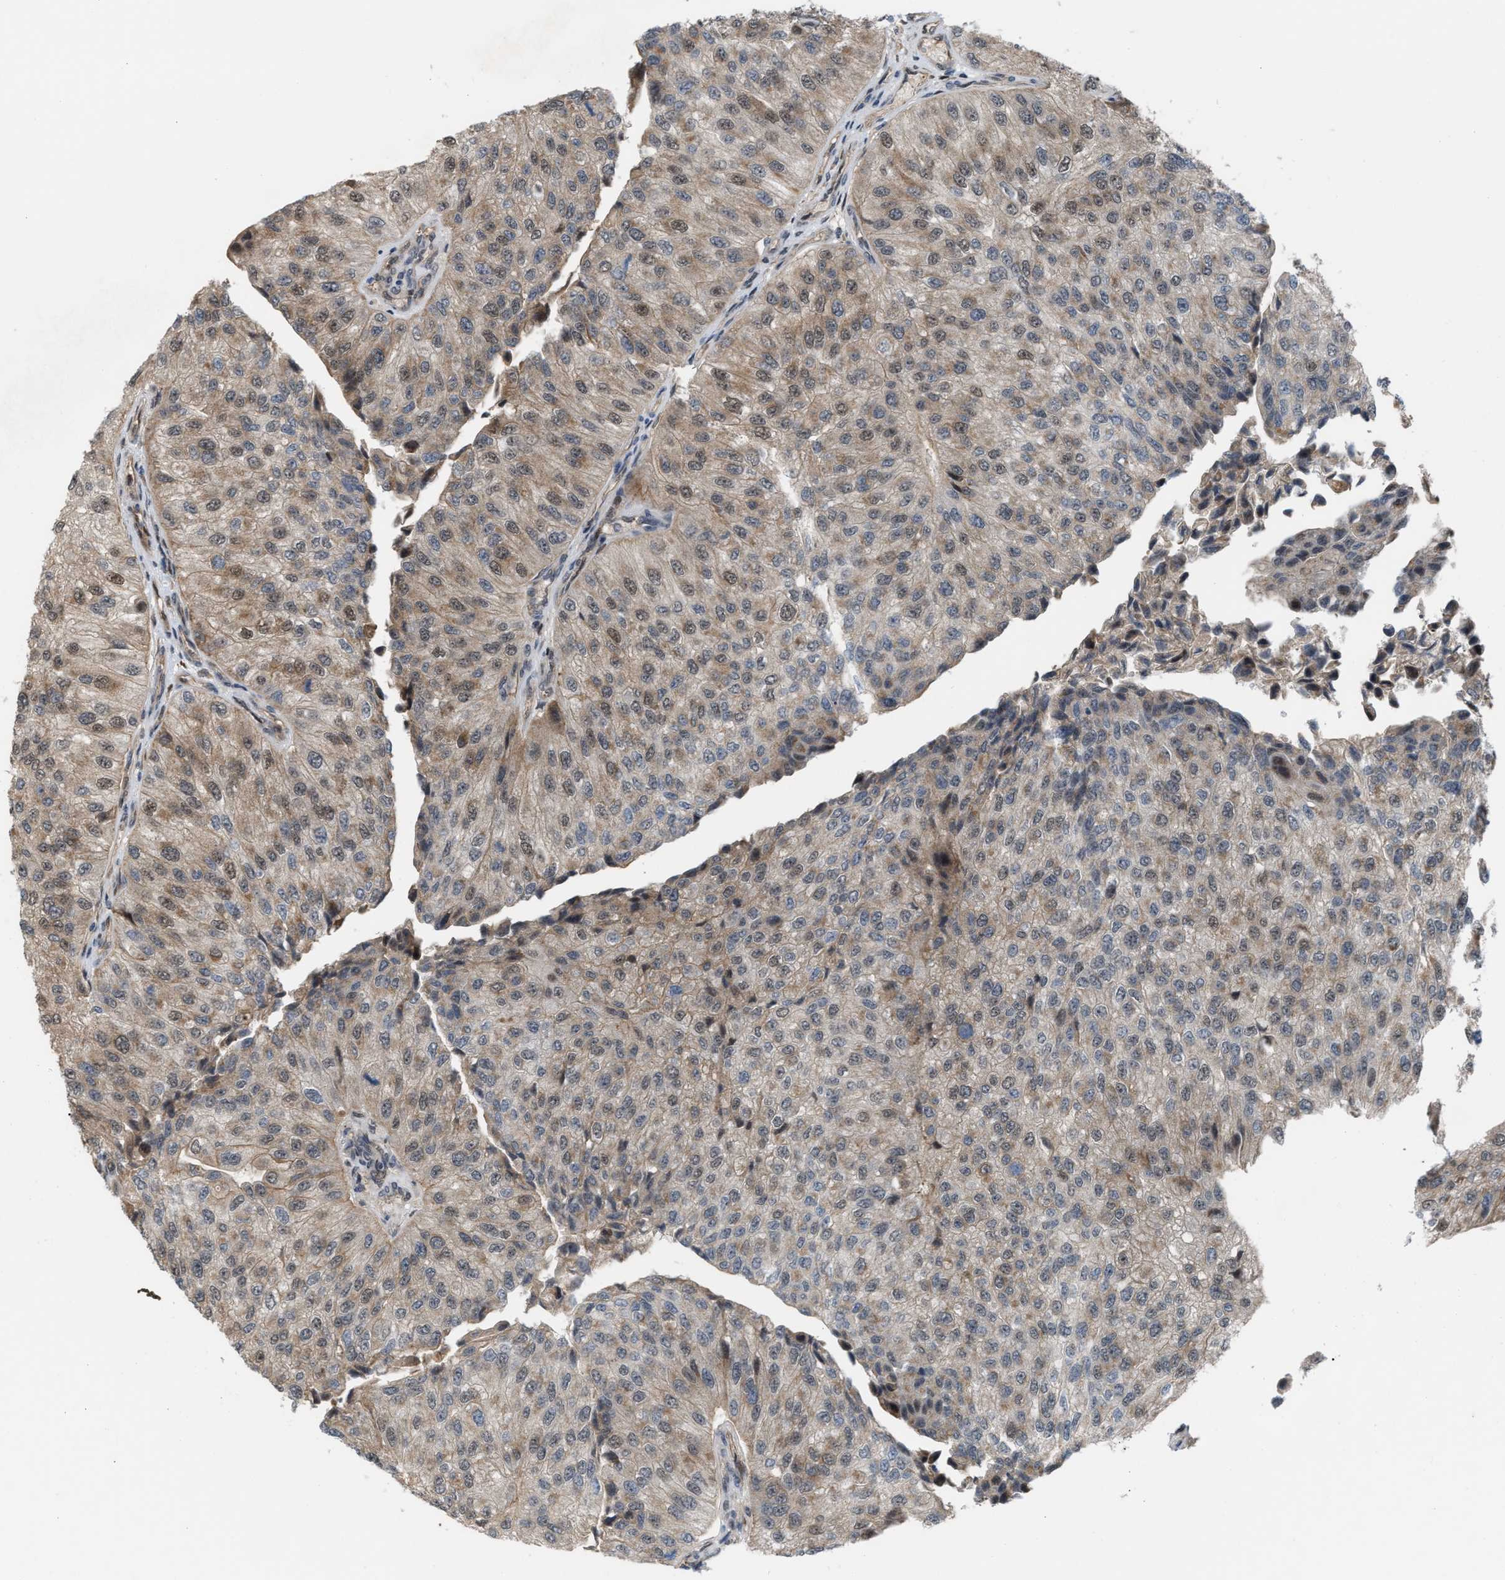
{"staining": {"intensity": "weak", "quantity": ">75%", "location": "cytoplasmic/membranous,nuclear"}, "tissue": "urothelial cancer", "cell_type": "Tumor cells", "image_type": "cancer", "snomed": [{"axis": "morphology", "description": "Urothelial carcinoma, High grade"}, {"axis": "topography", "description": "Kidney"}, {"axis": "topography", "description": "Urinary bladder"}], "caption": "Protein positivity by immunohistochemistry (IHC) shows weak cytoplasmic/membranous and nuclear staining in about >75% of tumor cells in urothelial cancer.", "gene": "RFFL", "patient": {"sex": "male", "age": 77}}